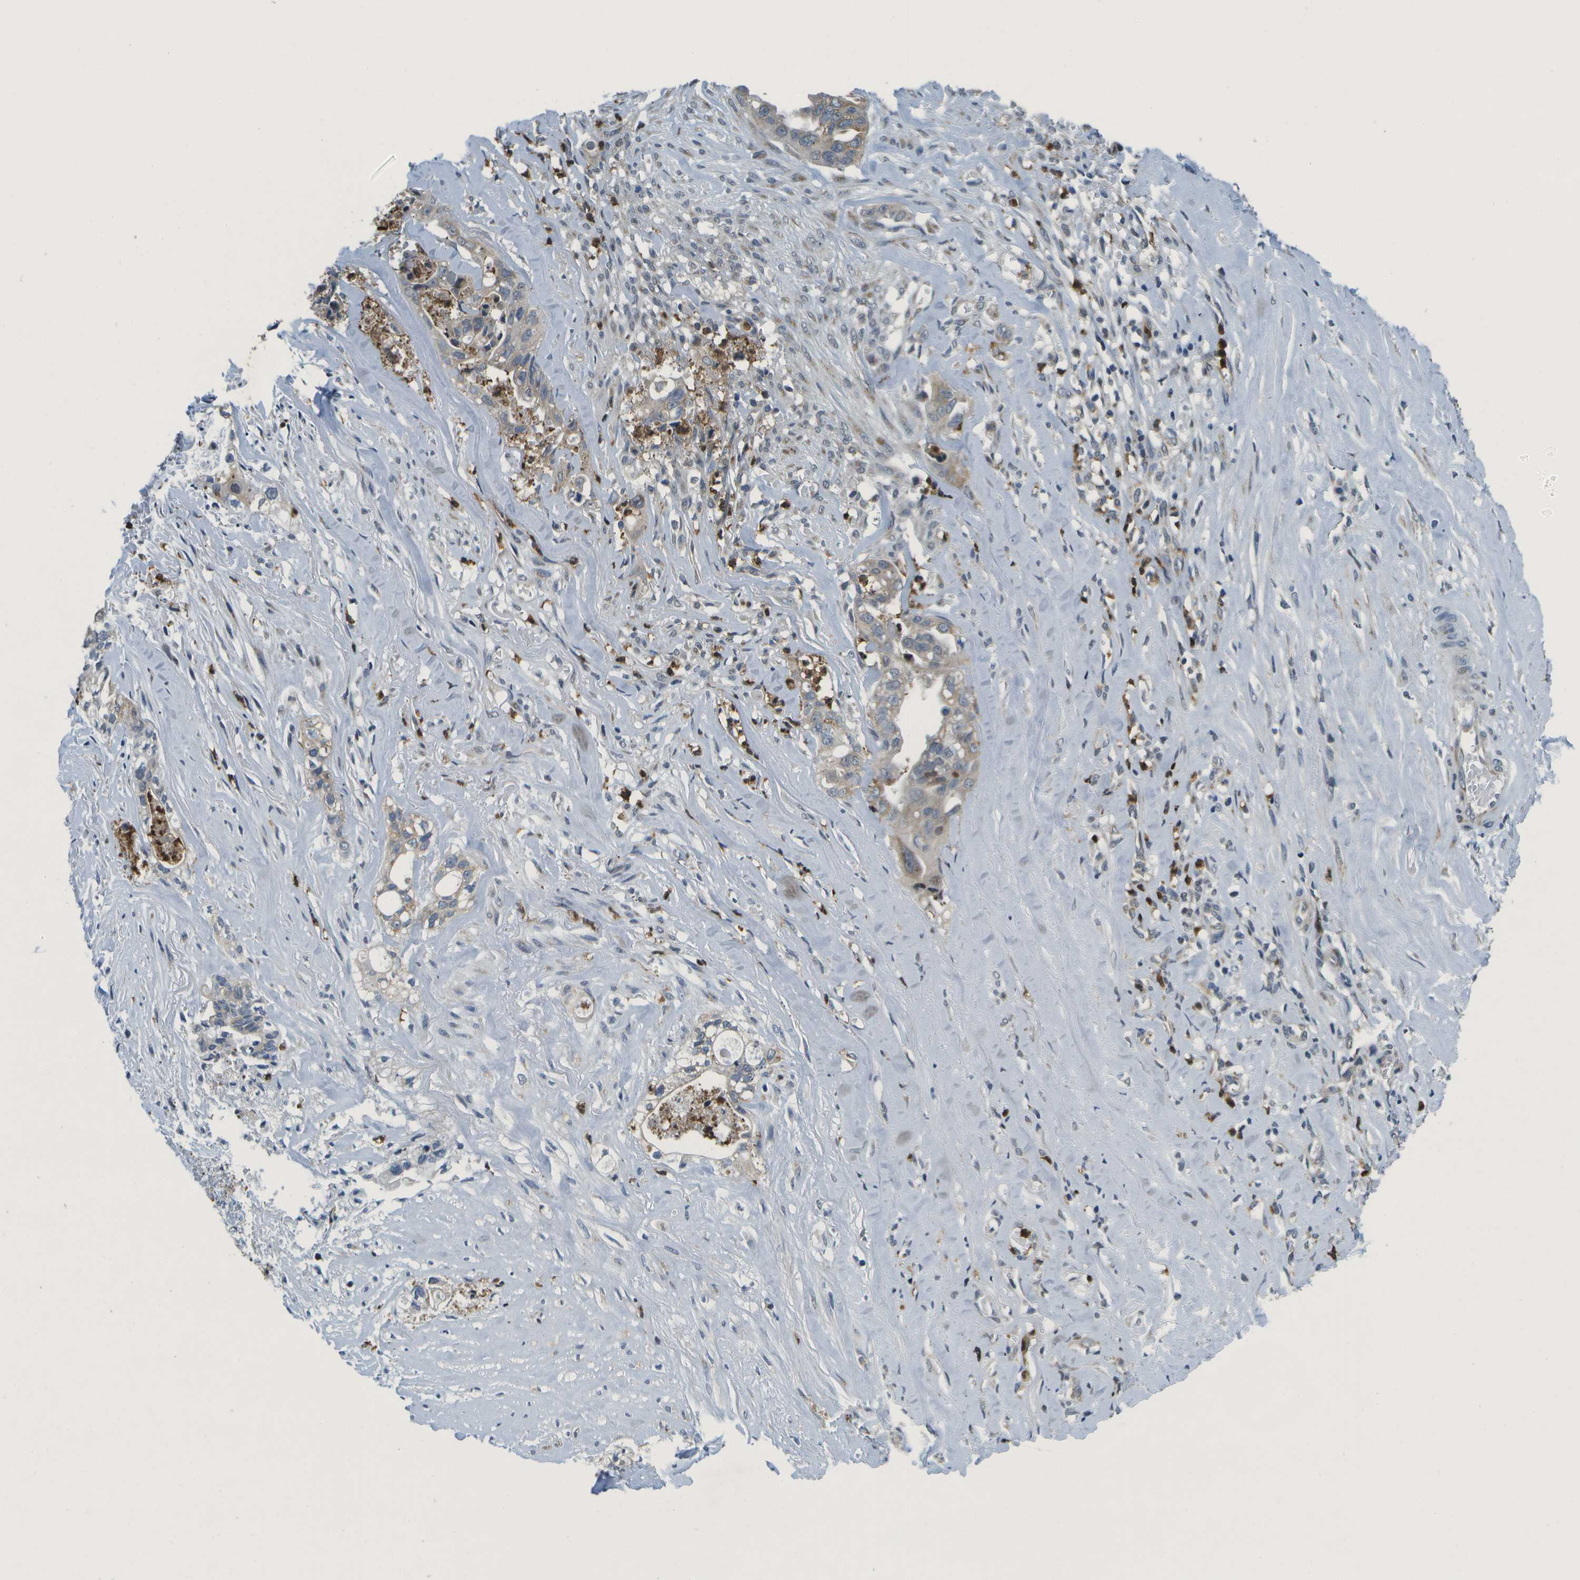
{"staining": {"intensity": "weak", "quantity": "<25%", "location": "cytoplasmic/membranous"}, "tissue": "liver cancer", "cell_type": "Tumor cells", "image_type": "cancer", "snomed": [{"axis": "morphology", "description": "Cholangiocarcinoma"}, {"axis": "topography", "description": "Liver"}], "caption": "Immunohistochemistry (IHC) histopathology image of neoplastic tissue: human liver cholangiocarcinoma stained with DAB exhibits no significant protein staining in tumor cells. The staining is performed using DAB brown chromogen with nuclei counter-stained in using hematoxylin.", "gene": "GALNT15", "patient": {"sex": "female", "age": 70}}